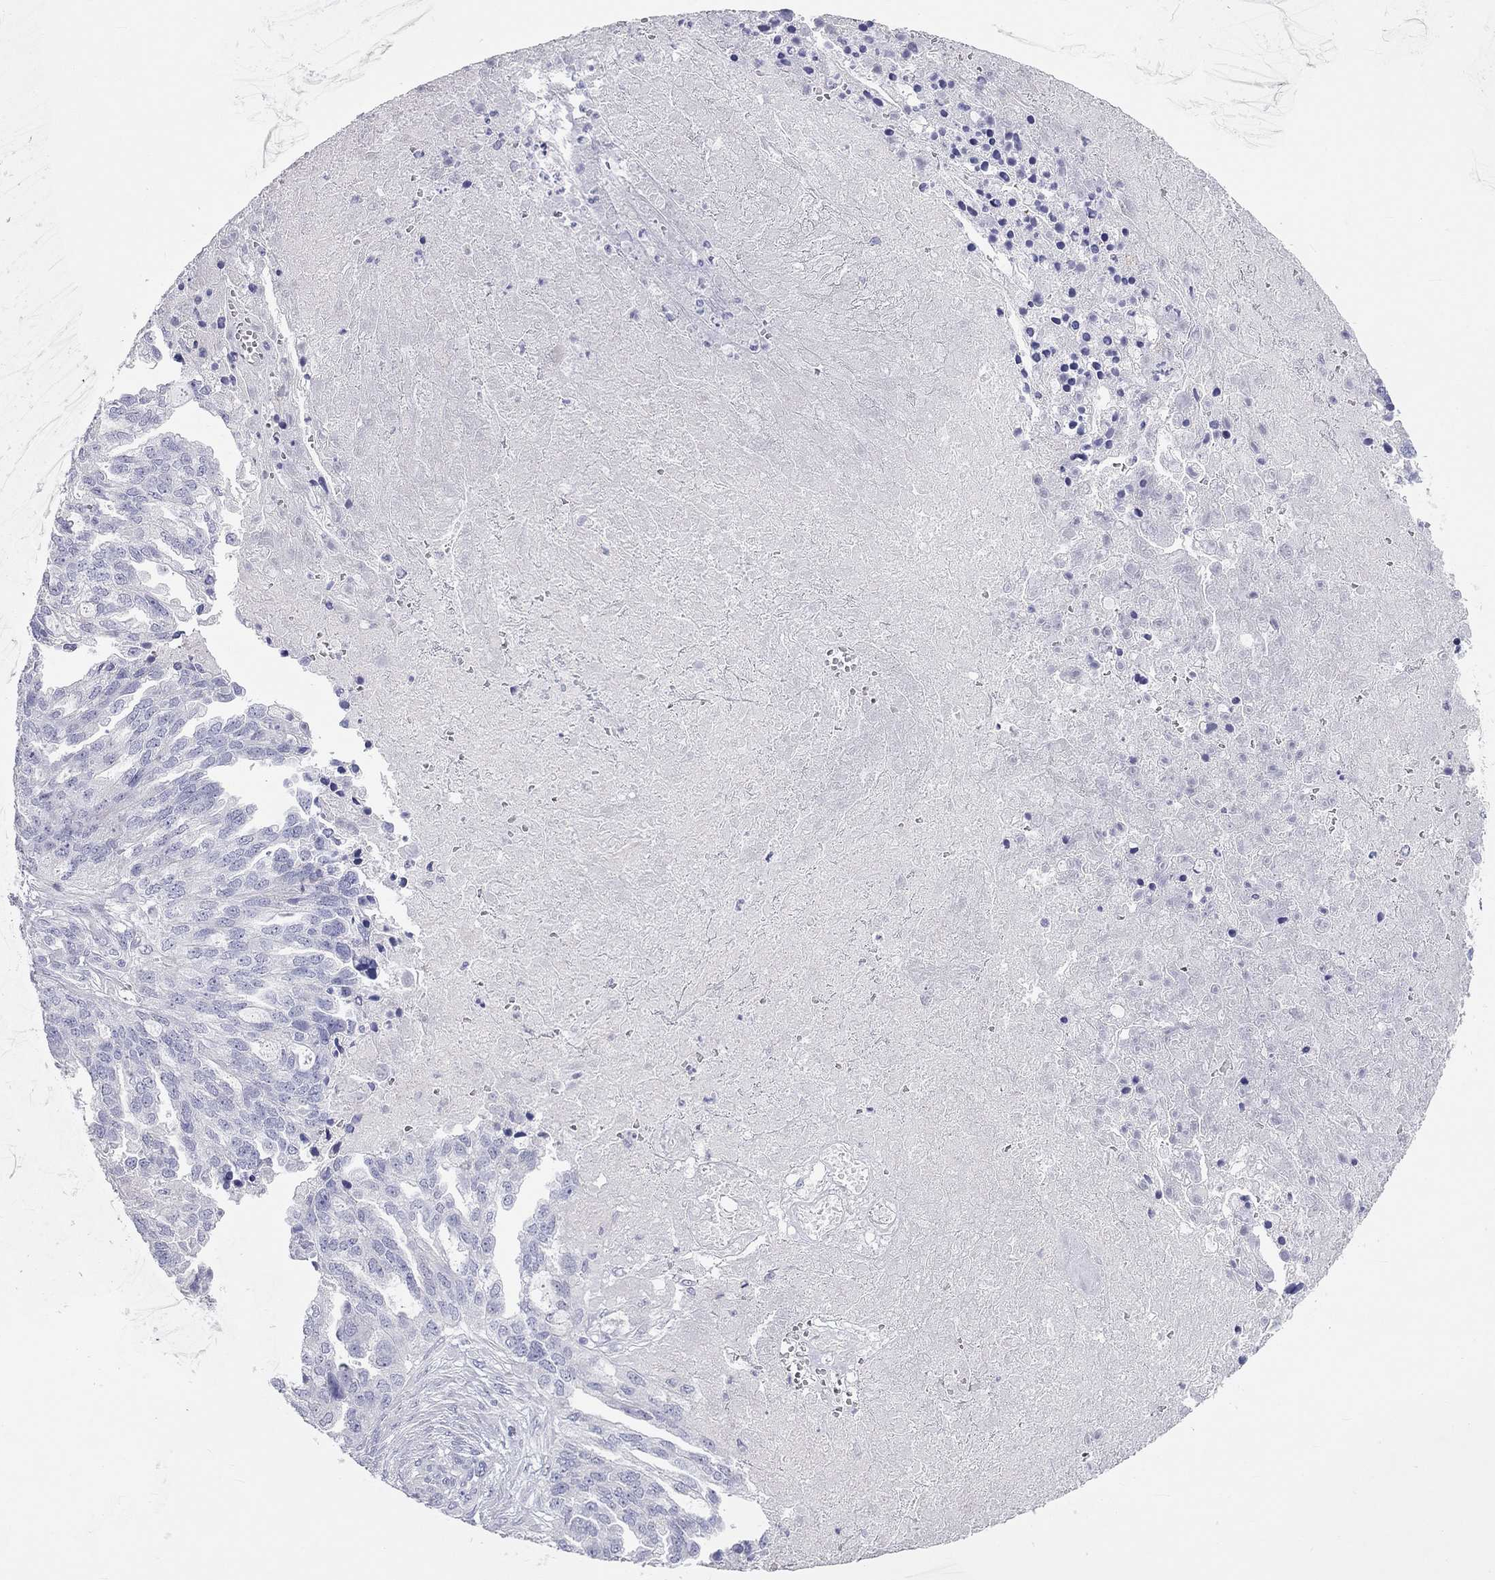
{"staining": {"intensity": "negative", "quantity": "none", "location": "none"}, "tissue": "ovarian cancer", "cell_type": "Tumor cells", "image_type": "cancer", "snomed": [{"axis": "morphology", "description": "Cystadenocarcinoma, serous, NOS"}, {"axis": "topography", "description": "Ovary"}], "caption": "IHC histopathology image of human ovarian cancer stained for a protein (brown), which shows no staining in tumor cells.", "gene": "PCDHGC5", "patient": {"sex": "female", "age": 51}}